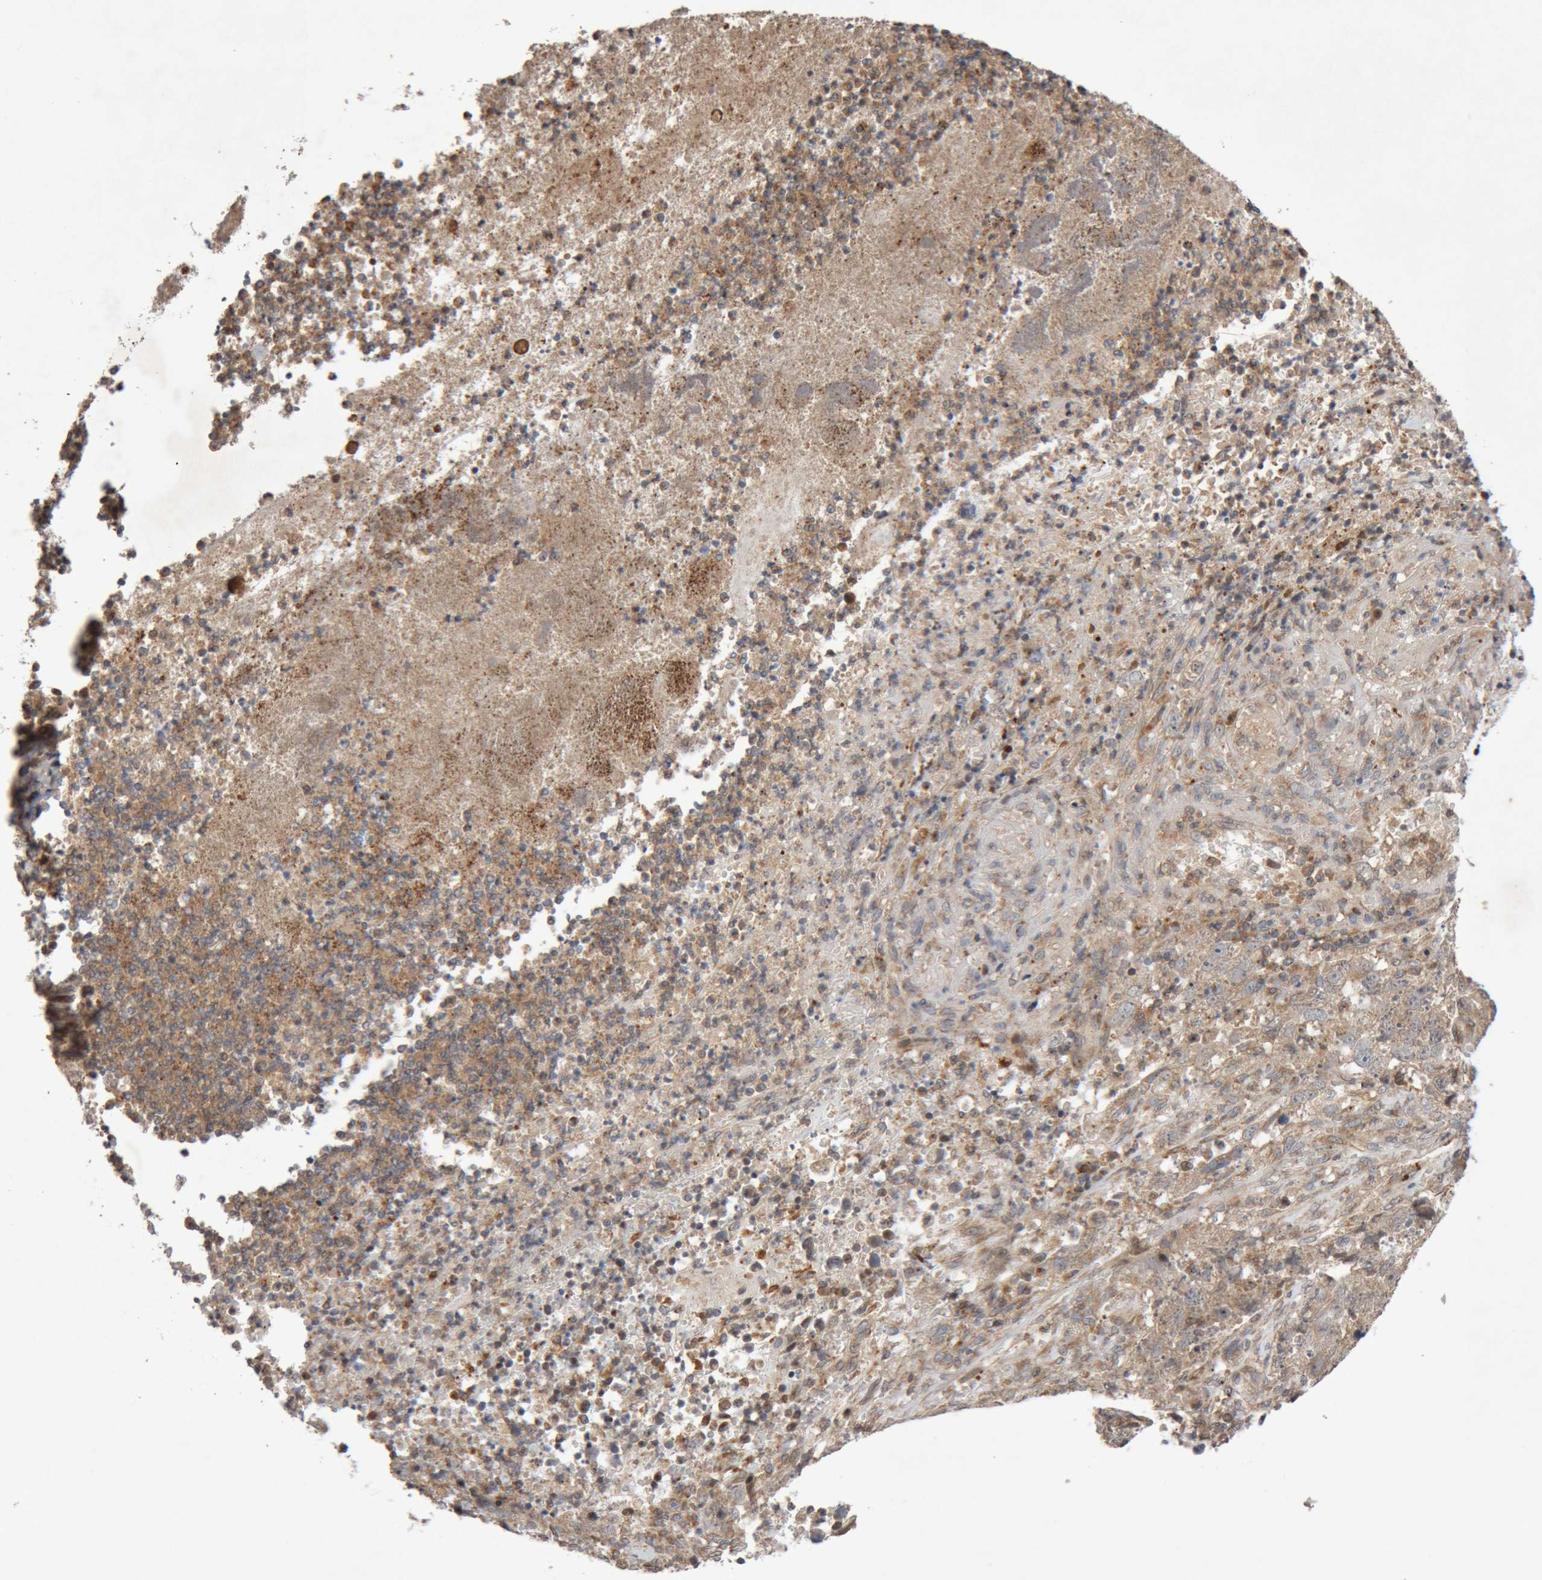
{"staining": {"intensity": "negative", "quantity": "none", "location": "none"}, "tissue": "stomach cancer", "cell_type": "Tumor cells", "image_type": "cancer", "snomed": [{"axis": "morphology", "description": "Adenocarcinoma, NOS"}, {"axis": "topography", "description": "Stomach"}], "caption": "DAB immunohistochemical staining of adenocarcinoma (stomach) reveals no significant positivity in tumor cells.", "gene": "KIF21B", "patient": {"sex": "male", "age": 48}}